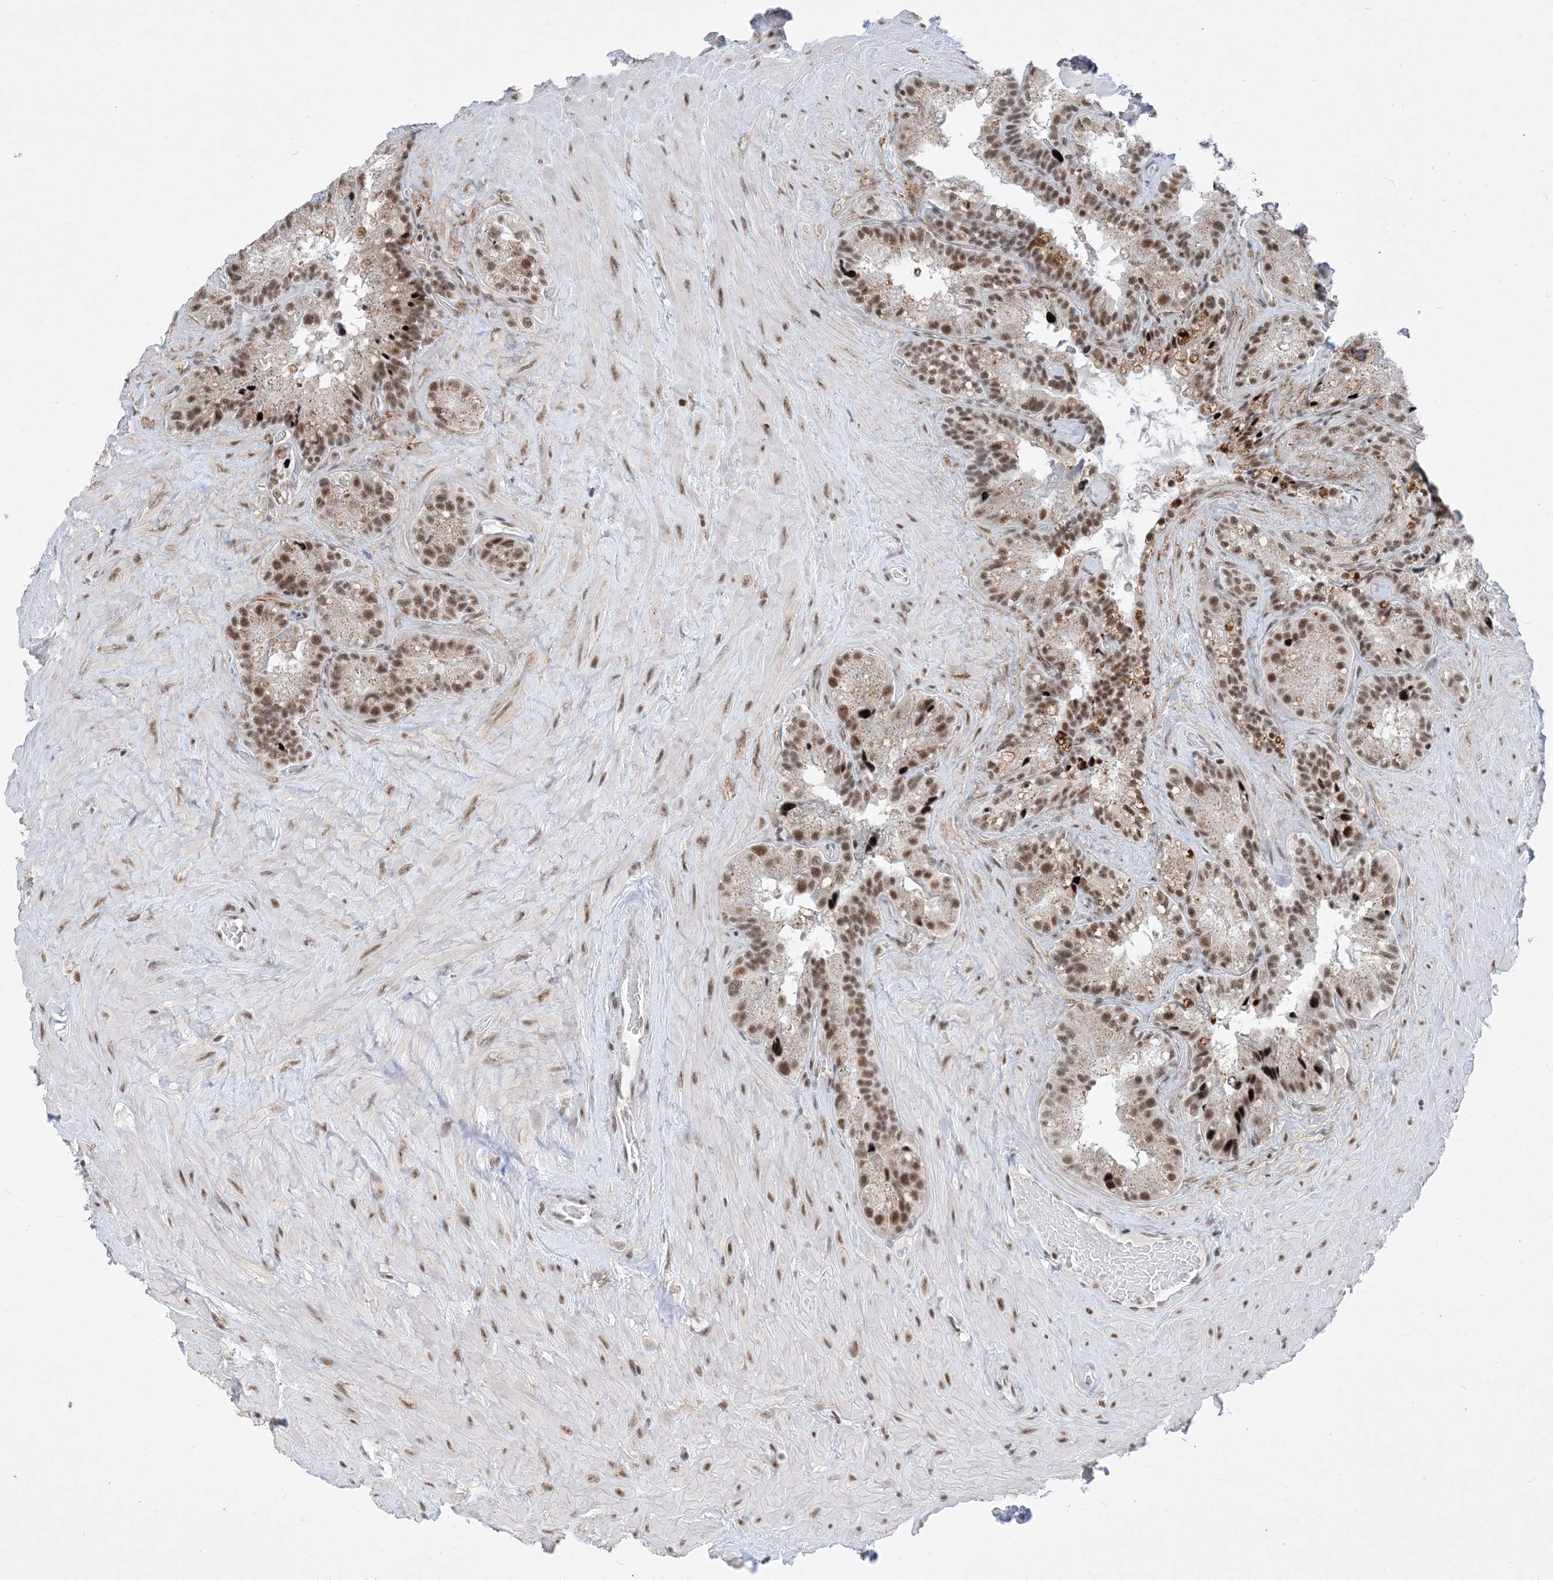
{"staining": {"intensity": "moderate", "quantity": ">75%", "location": "nuclear"}, "tissue": "seminal vesicle", "cell_type": "Glandular cells", "image_type": "normal", "snomed": [{"axis": "morphology", "description": "Normal tissue, NOS"}, {"axis": "topography", "description": "Prostate"}, {"axis": "topography", "description": "Seminal veicle"}], "caption": "About >75% of glandular cells in unremarkable seminal vesicle show moderate nuclear protein expression as visualized by brown immunohistochemical staining.", "gene": "SF3A3", "patient": {"sex": "male", "age": 68}}